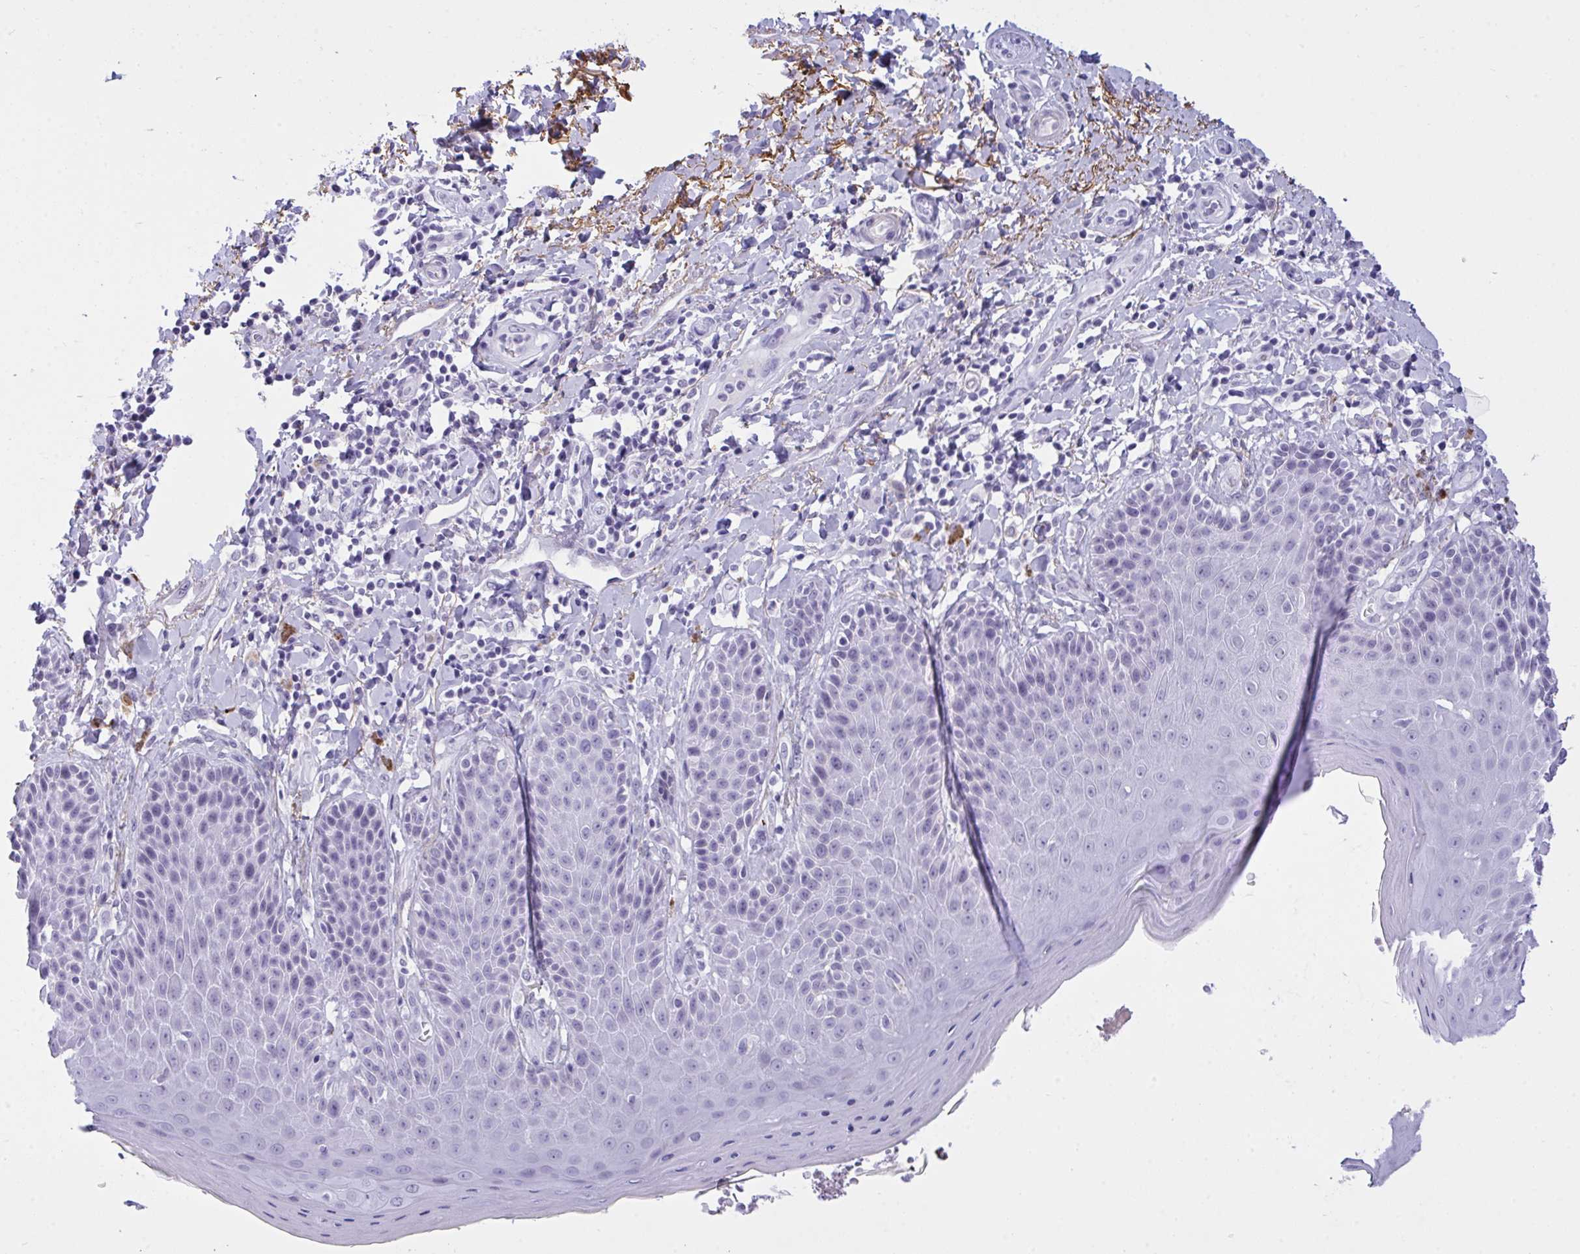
{"staining": {"intensity": "negative", "quantity": "none", "location": "none"}, "tissue": "skin", "cell_type": "Epidermal cells", "image_type": "normal", "snomed": [{"axis": "morphology", "description": "Normal tissue, NOS"}, {"axis": "topography", "description": "Anal"}, {"axis": "topography", "description": "Peripheral nerve tissue"}], "caption": "High magnification brightfield microscopy of benign skin stained with DAB (brown) and counterstained with hematoxylin (blue): epidermal cells show no significant positivity.", "gene": "ELN", "patient": {"sex": "male", "age": 51}}